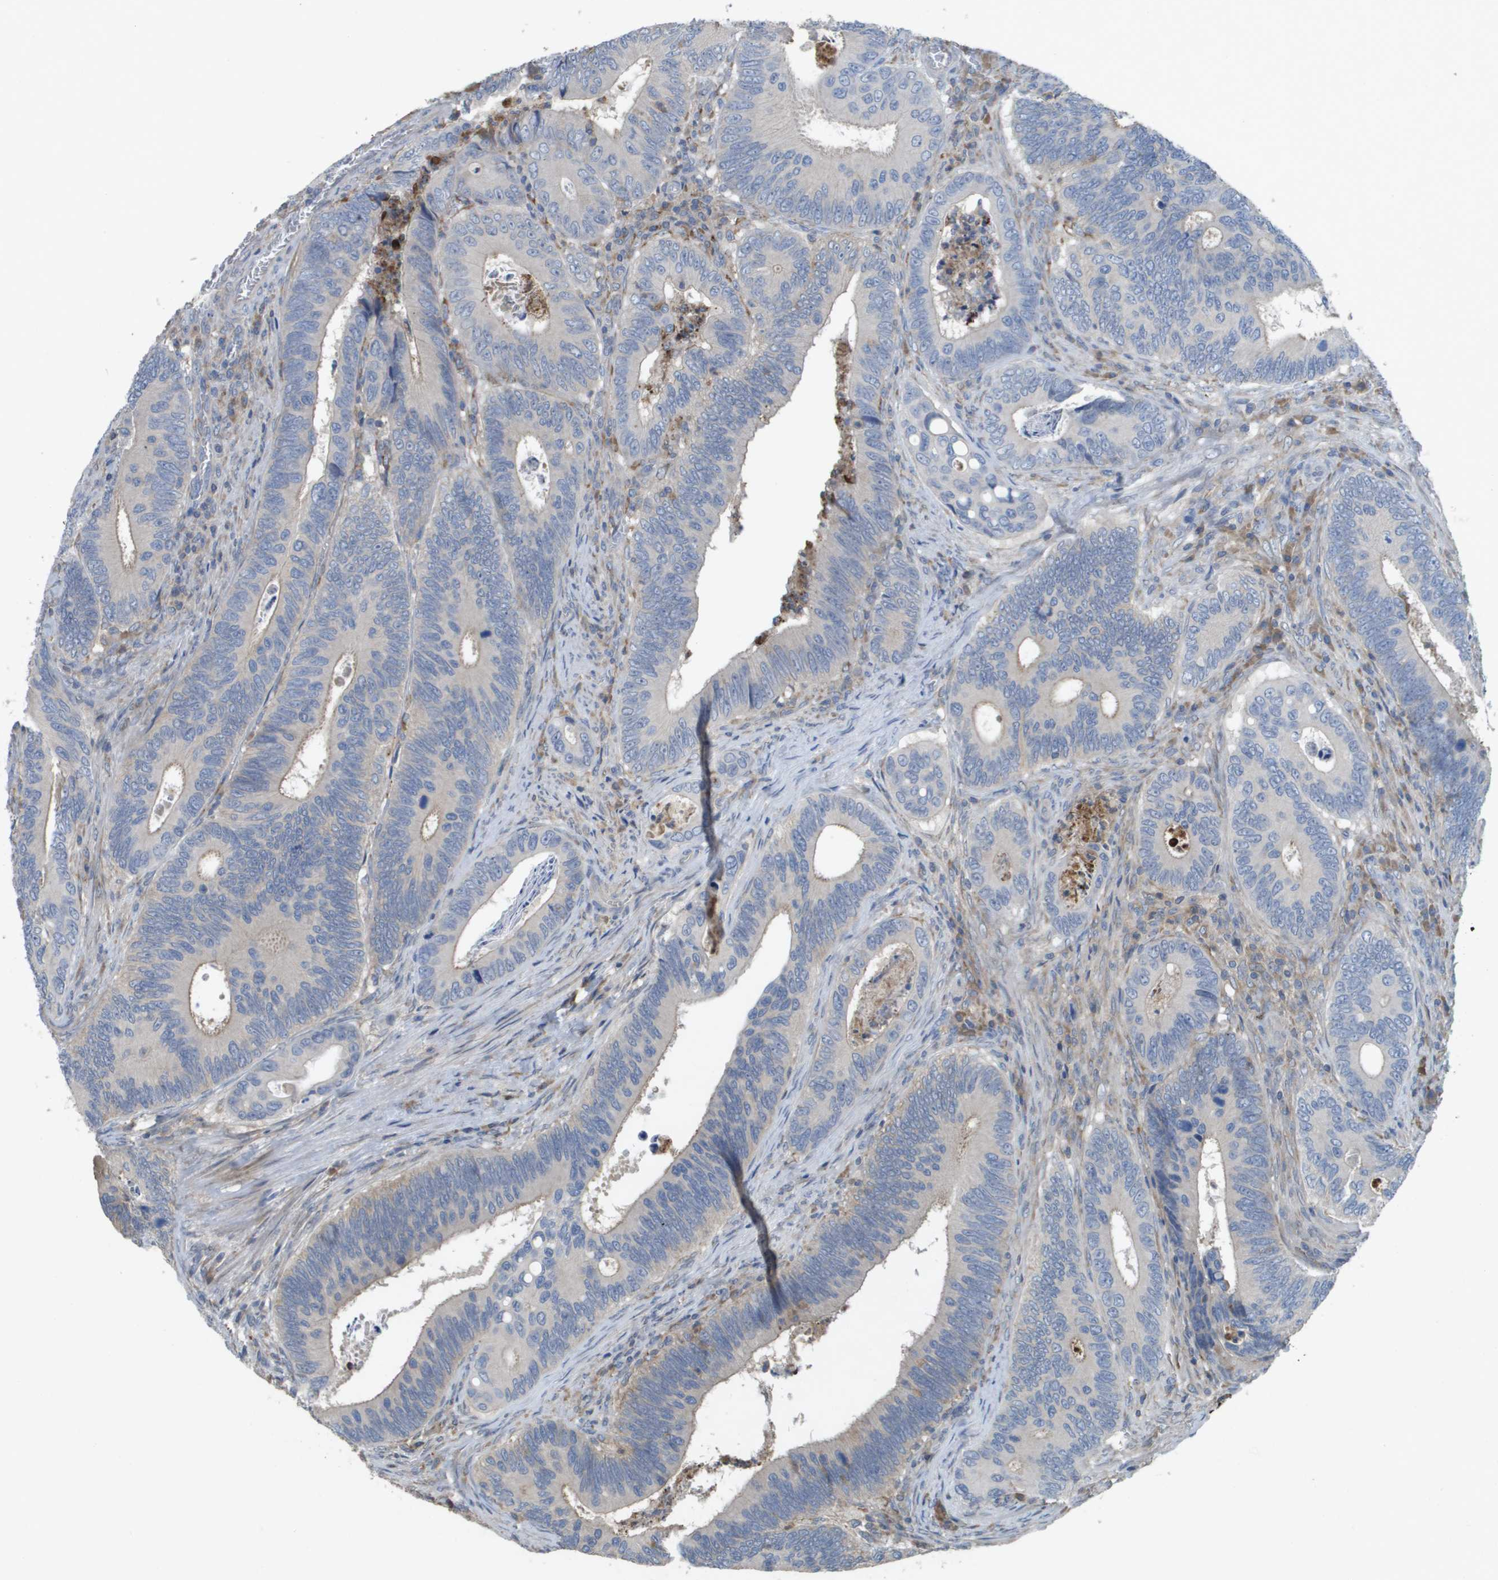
{"staining": {"intensity": "moderate", "quantity": "<25%", "location": "cytoplasmic/membranous"}, "tissue": "colorectal cancer", "cell_type": "Tumor cells", "image_type": "cancer", "snomed": [{"axis": "morphology", "description": "Inflammation, NOS"}, {"axis": "morphology", "description": "Adenocarcinoma, NOS"}, {"axis": "topography", "description": "Colon"}], "caption": "Immunohistochemical staining of colorectal cancer (adenocarcinoma) demonstrates low levels of moderate cytoplasmic/membranous protein staining in about <25% of tumor cells.", "gene": "CLCA4", "patient": {"sex": "male", "age": 72}}